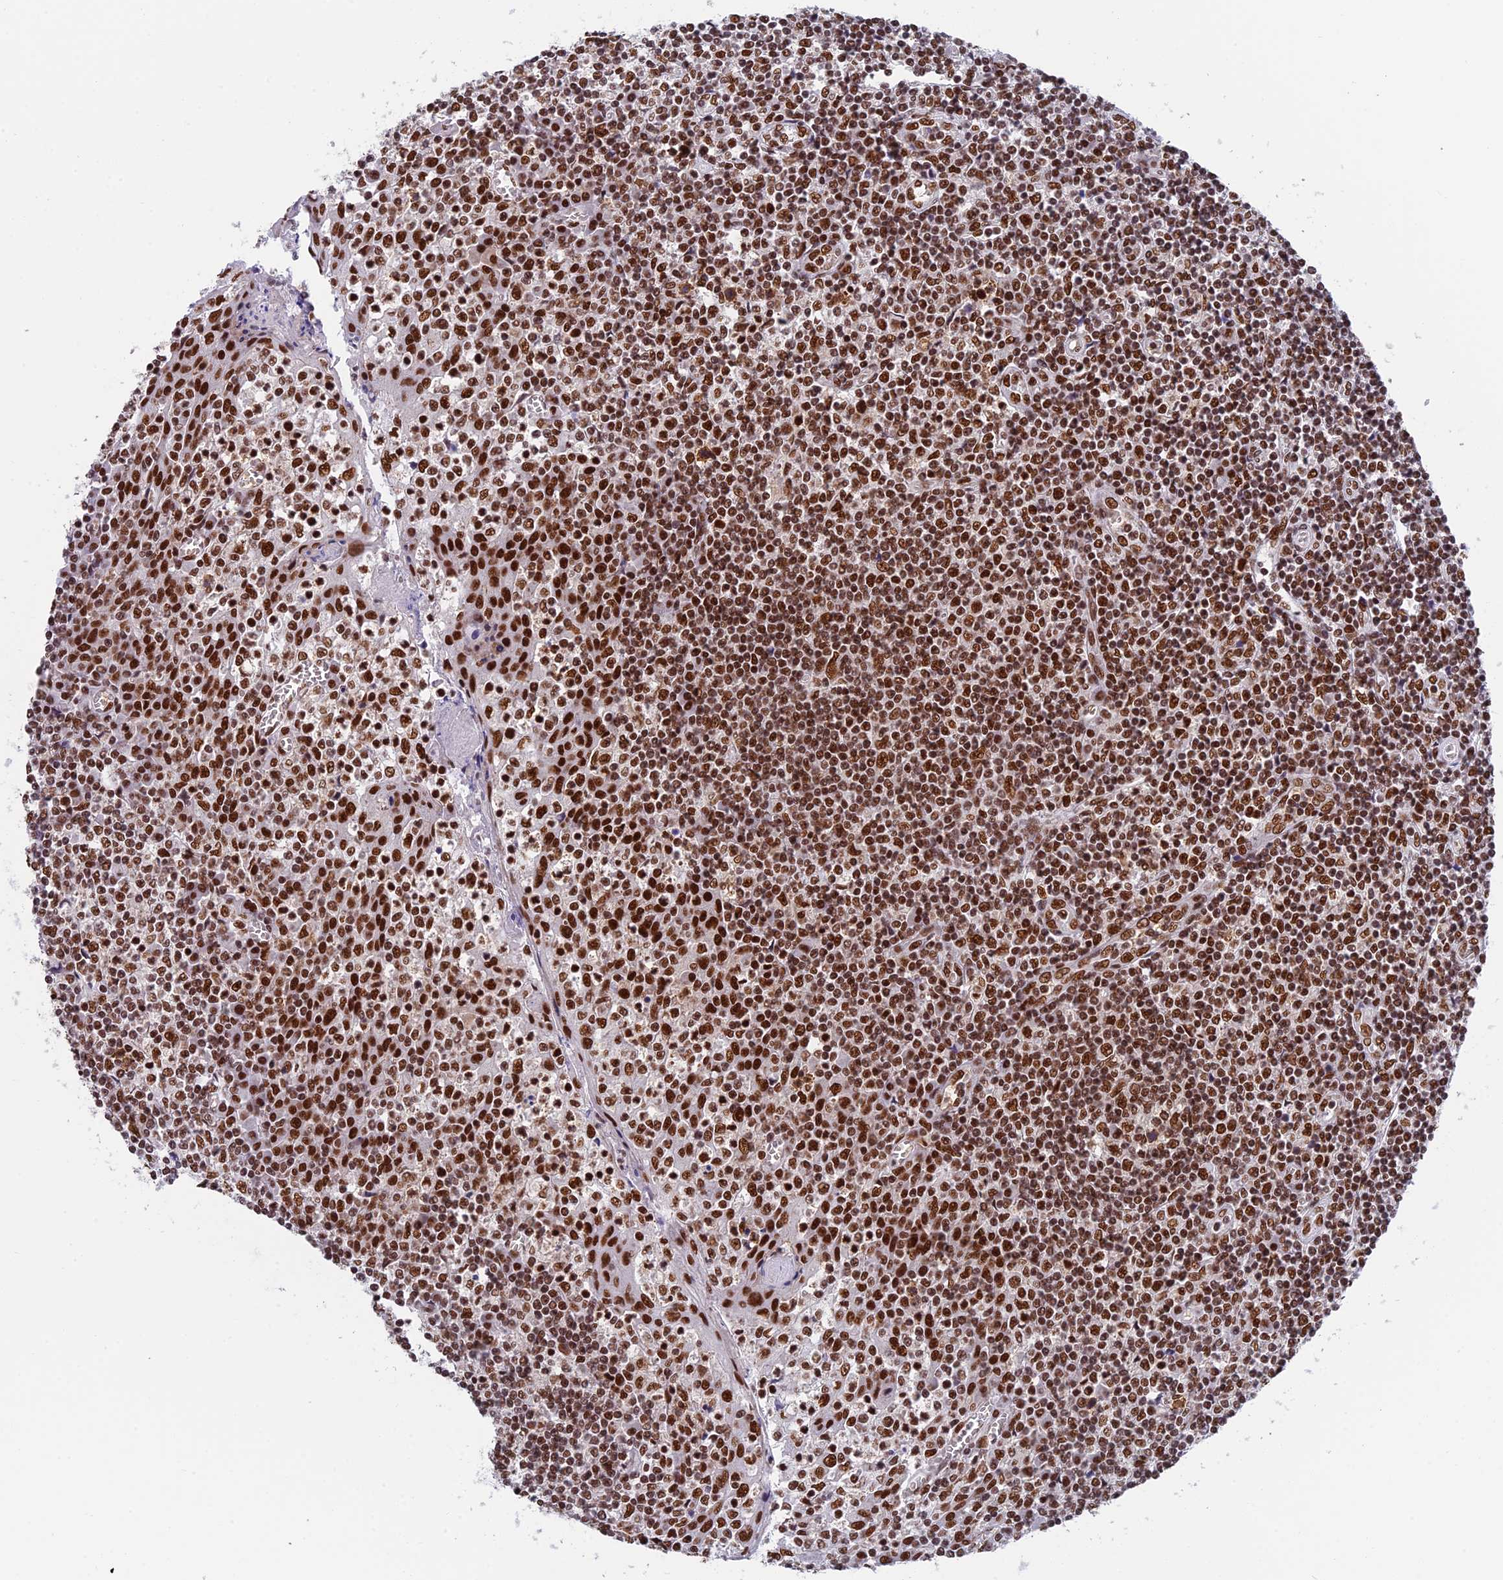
{"staining": {"intensity": "strong", "quantity": ">75%", "location": "nuclear"}, "tissue": "tonsil", "cell_type": "Germinal center cells", "image_type": "normal", "snomed": [{"axis": "morphology", "description": "Normal tissue, NOS"}, {"axis": "topography", "description": "Tonsil"}], "caption": "A photomicrograph of human tonsil stained for a protein demonstrates strong nuclear brown staining in germinal center cells. (brown staining indicates protein expression, while blue staining denotes nuclei).", "gene": "EEF1AKMT3", "patient": {"sex": "female", "age": 19}}